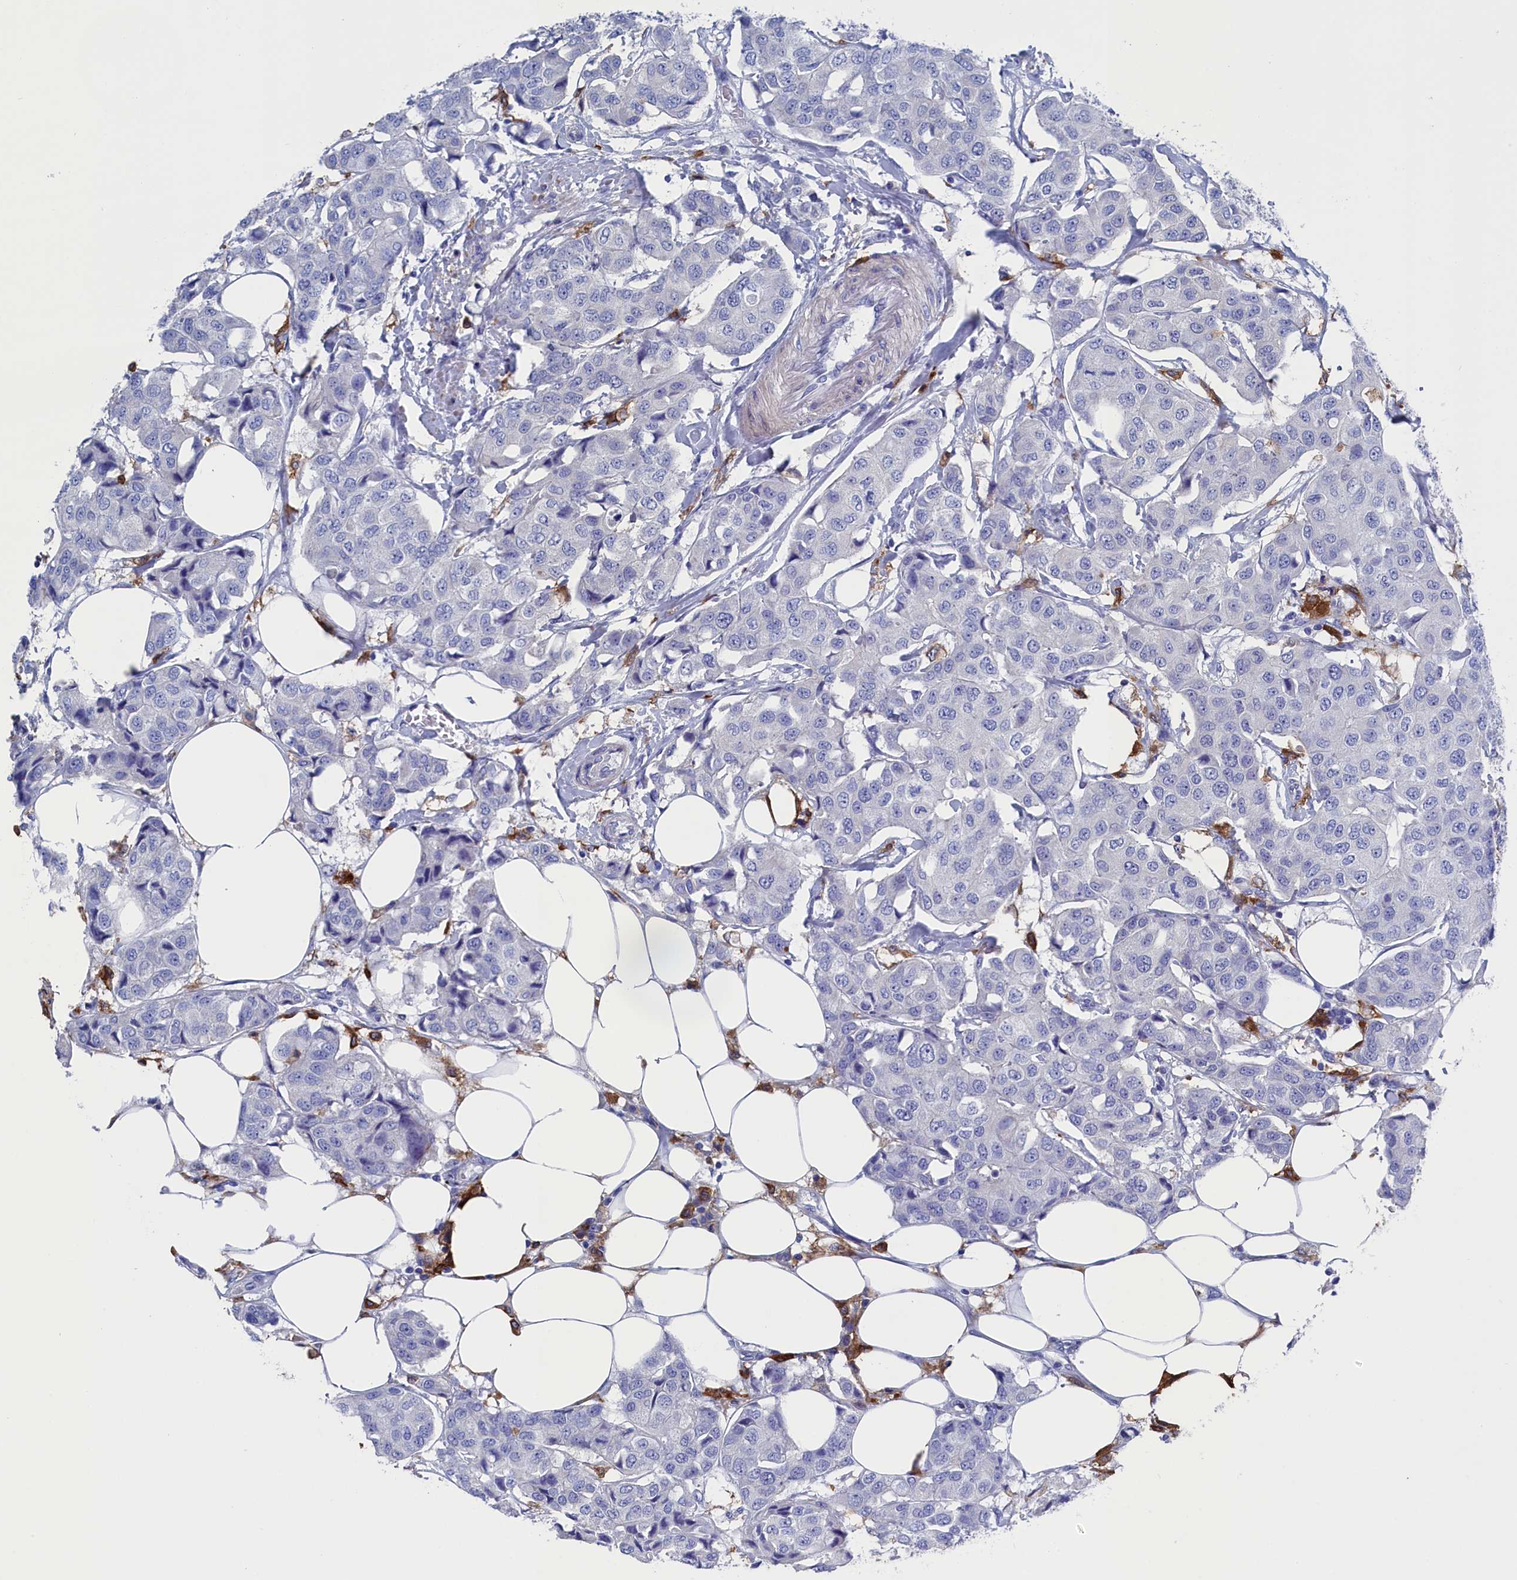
{"staining": {"intensity": "negative", "quantity": "none", "location": "none"}, "tissue": "breast cancer", "cell_type": "Tumor cells", "image_type": "cancer", "snomed": [{"axis": "morphology", "description": "Duct carcinoma"}, {"axis": "topography", "description": "Breast"}], "caption": "Immunohistochemical staining of human intraductal carcinoma (breast) demonstrates no significant staining in tumor cells. The staining was performed using DAB to visualize the protein expression in brown, while the nuclei were stained in blue with hematoxylin (Magnification: 20x).", "gene": "TYROBP", "patient": {"sex": "female", "age": 80}}